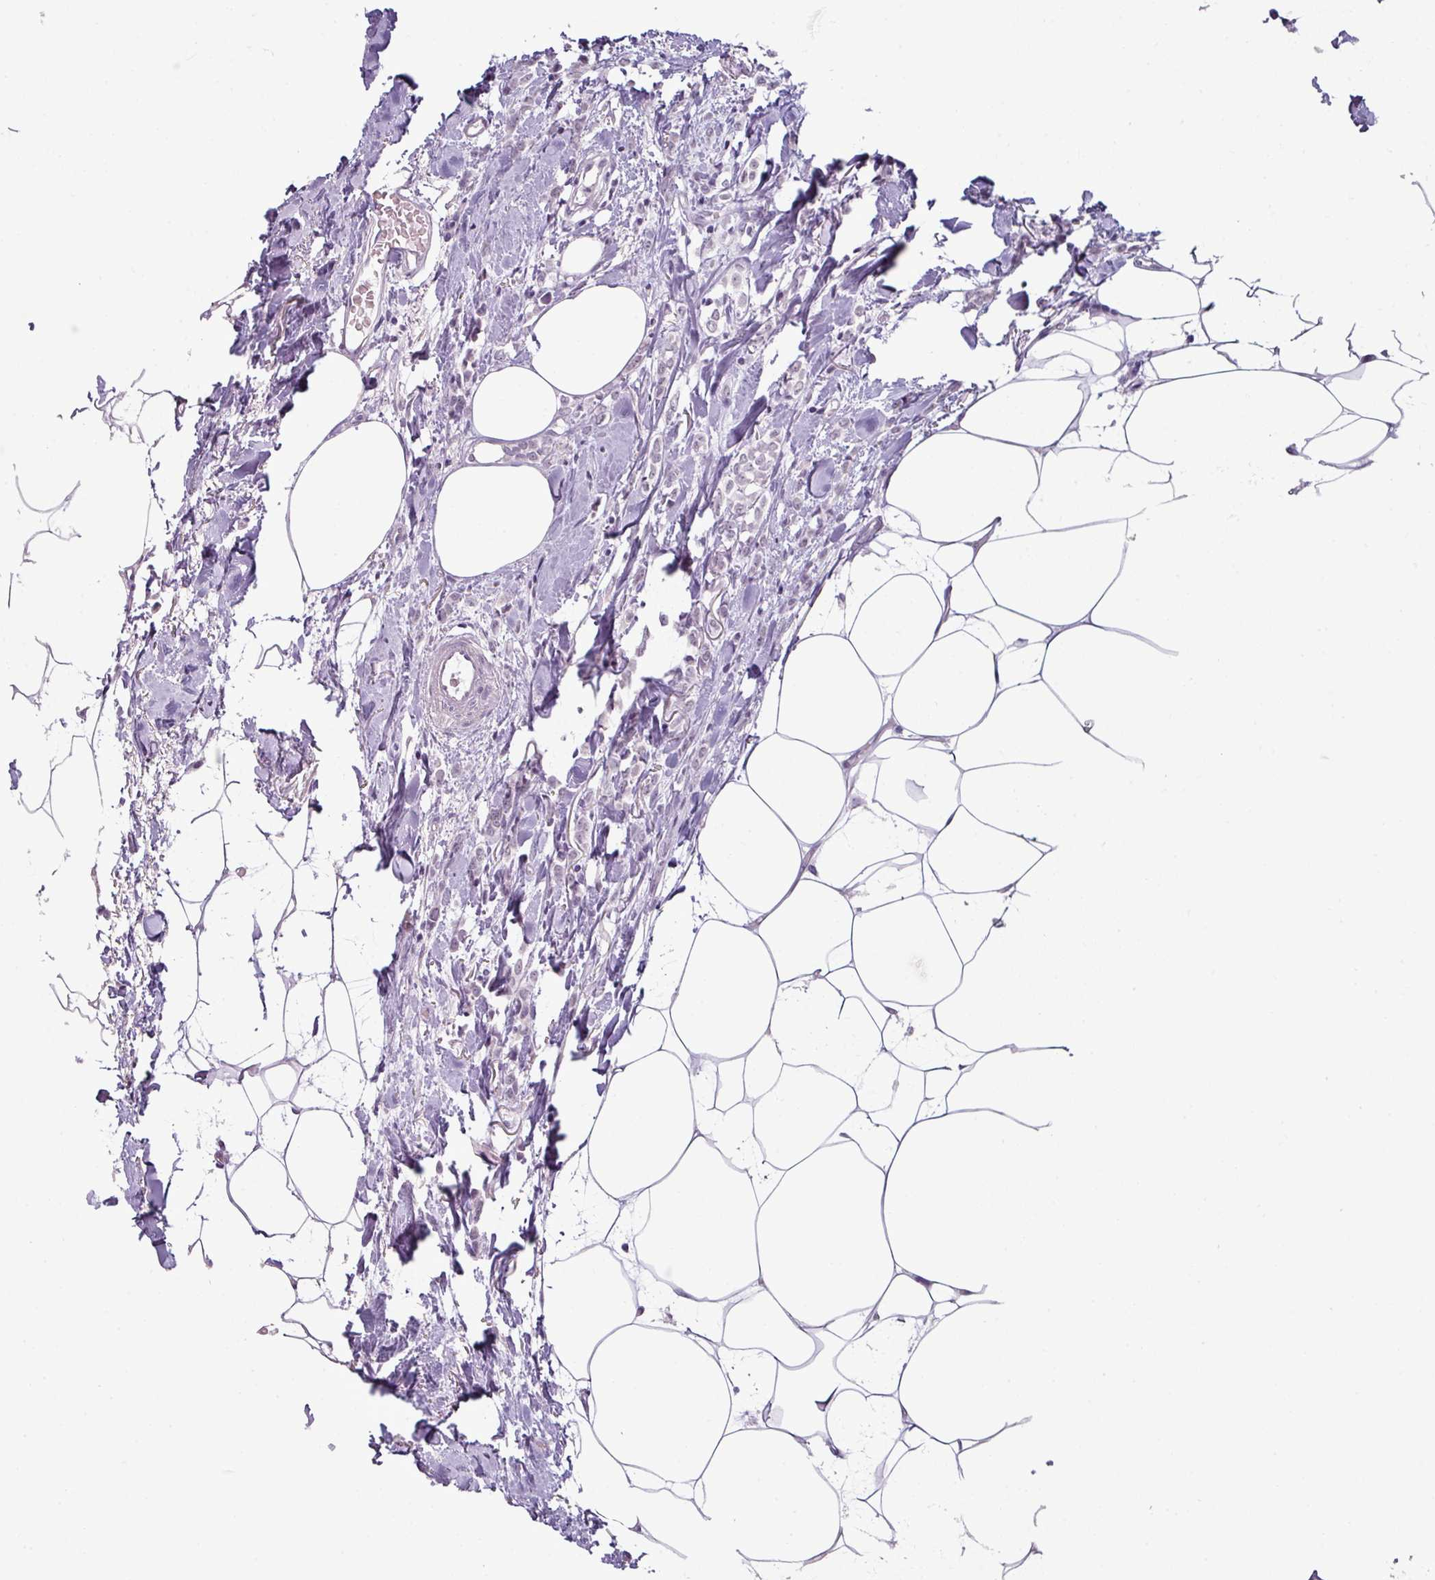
{"staining": {"intensity": "negative", "quantity": "none", "location": "none"}, "tissue": "breast cancer", "cell_type": "Tumor cells", "image_type": "cancer", "snomed": [{"axis": "morphology", "description": "Lobular carcinoma"}, {"axis": "topography", "description": "Breast"}], "caption": "This is a histopathology image of immunohistochemistry staining of lobular carcinoma (breast), which shows no positivity in tumor cells.", "gene": "OR52D1", "patient": {"sex": "female", "age": 84}}